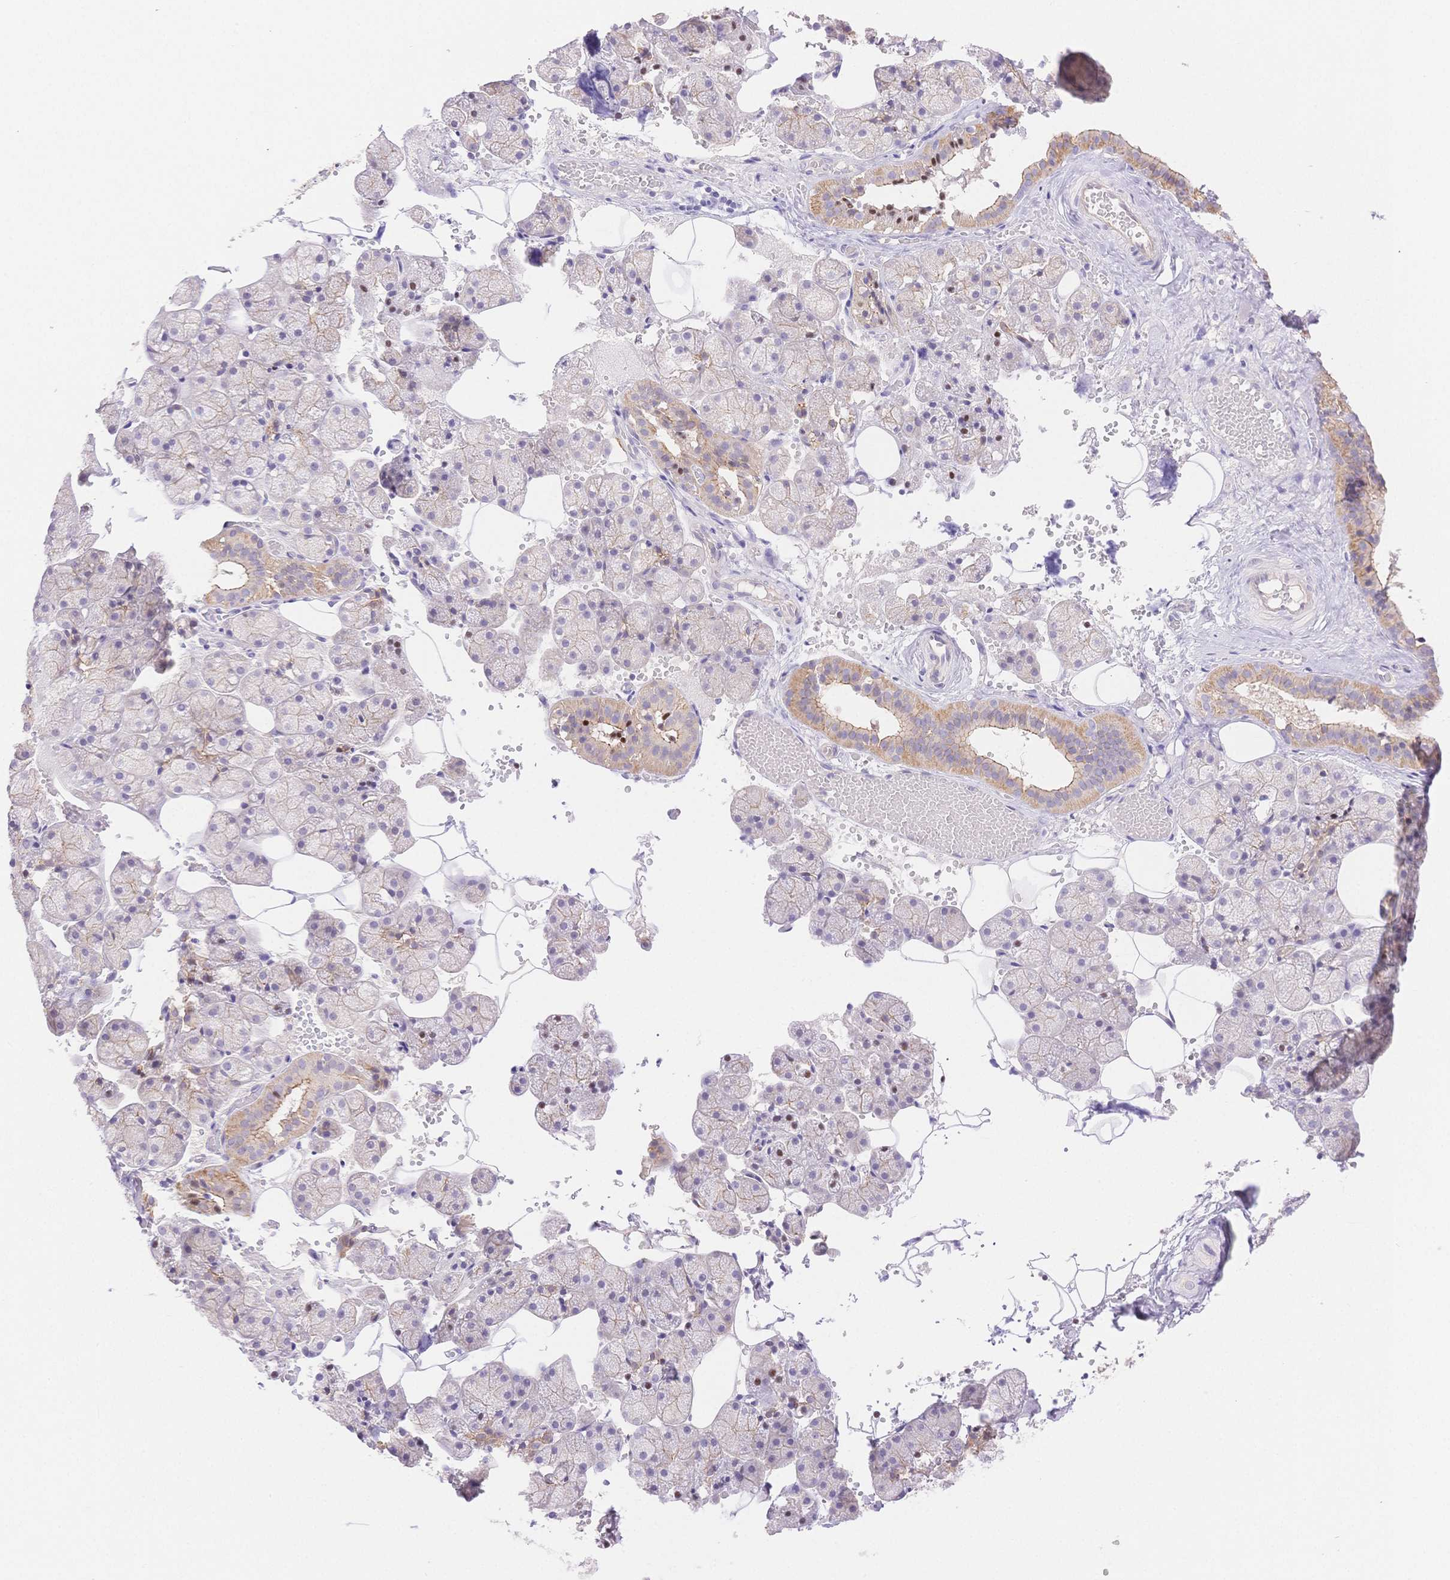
{"staining": {"intensity": "weak", "quantity": ">75%", "location": "cytoplasmic/membranous"}, "tissue": "salivary gland", "cell_type": "Glandular cells", "image_type": "normal", "snomed": [{"axis": "morphology", "description": "Normal tissue, NOS"}, {"axis": "topography", "description": "Salivary gland"}], "caption": "High-power microscopy captured an IHC histopathology image of normal salivary gland, revealing weak cytoplasmic/membranous staining in about >75% of glandular cells.", "gene": "WDR54", "patient": {"sex": "male", "age": 38}}